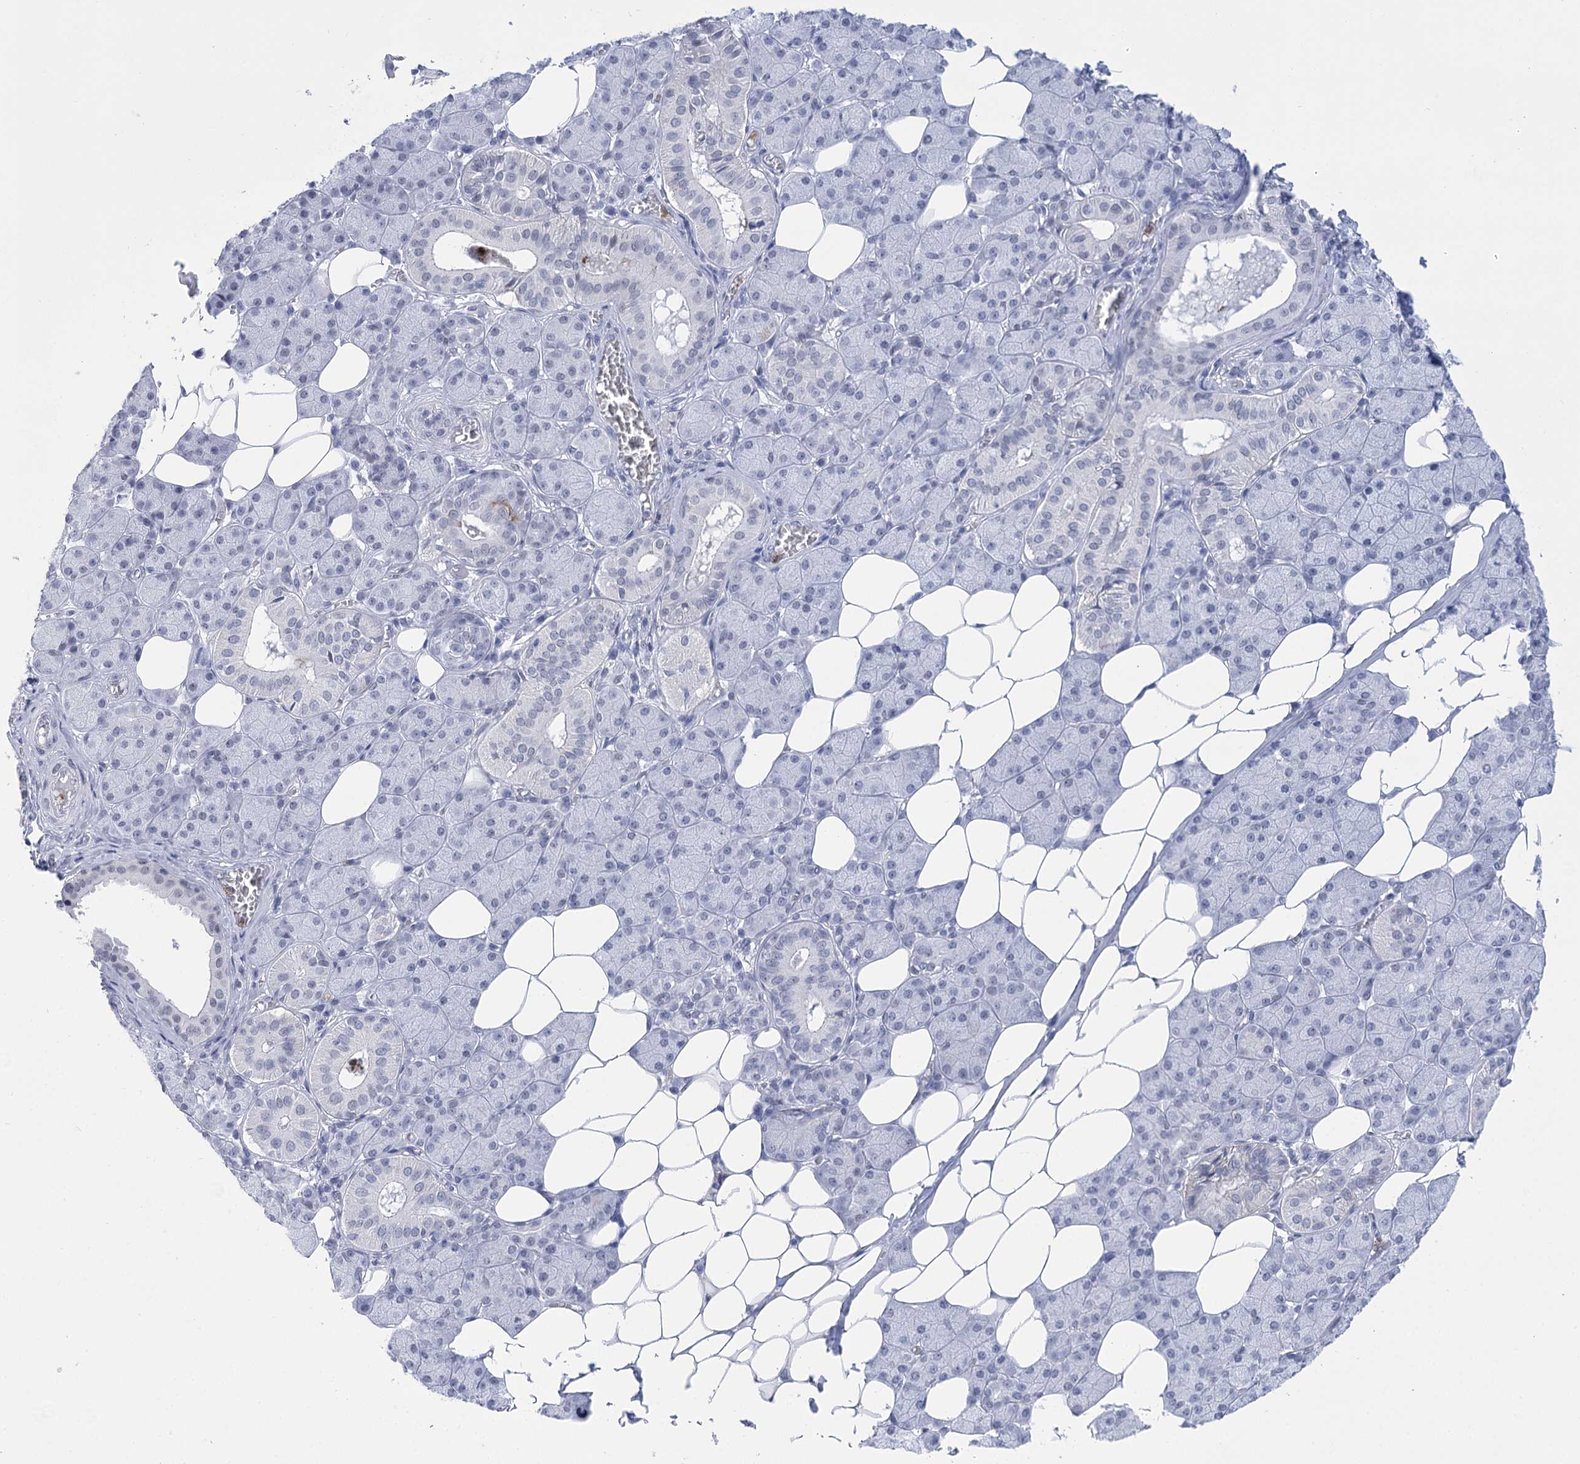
{"staining": {"intensity": "negative", "quantity": "none", "location": "none"}, "tissue": "salivary gland", "cell_type": "Glandular cells", "image_type": "normal", "snomed": [{"axis": "morphology", "description": "Normal tissue, NOS"}, {"axis": "topography", "description": "Salivary gland"}], "caption": "The micrograph displays no staining of glandular cells in normal salivary gland. Nuclei are stained in blue.", "gene": "HORMAD1", "patient": {"sex": "female", "age": 33}}